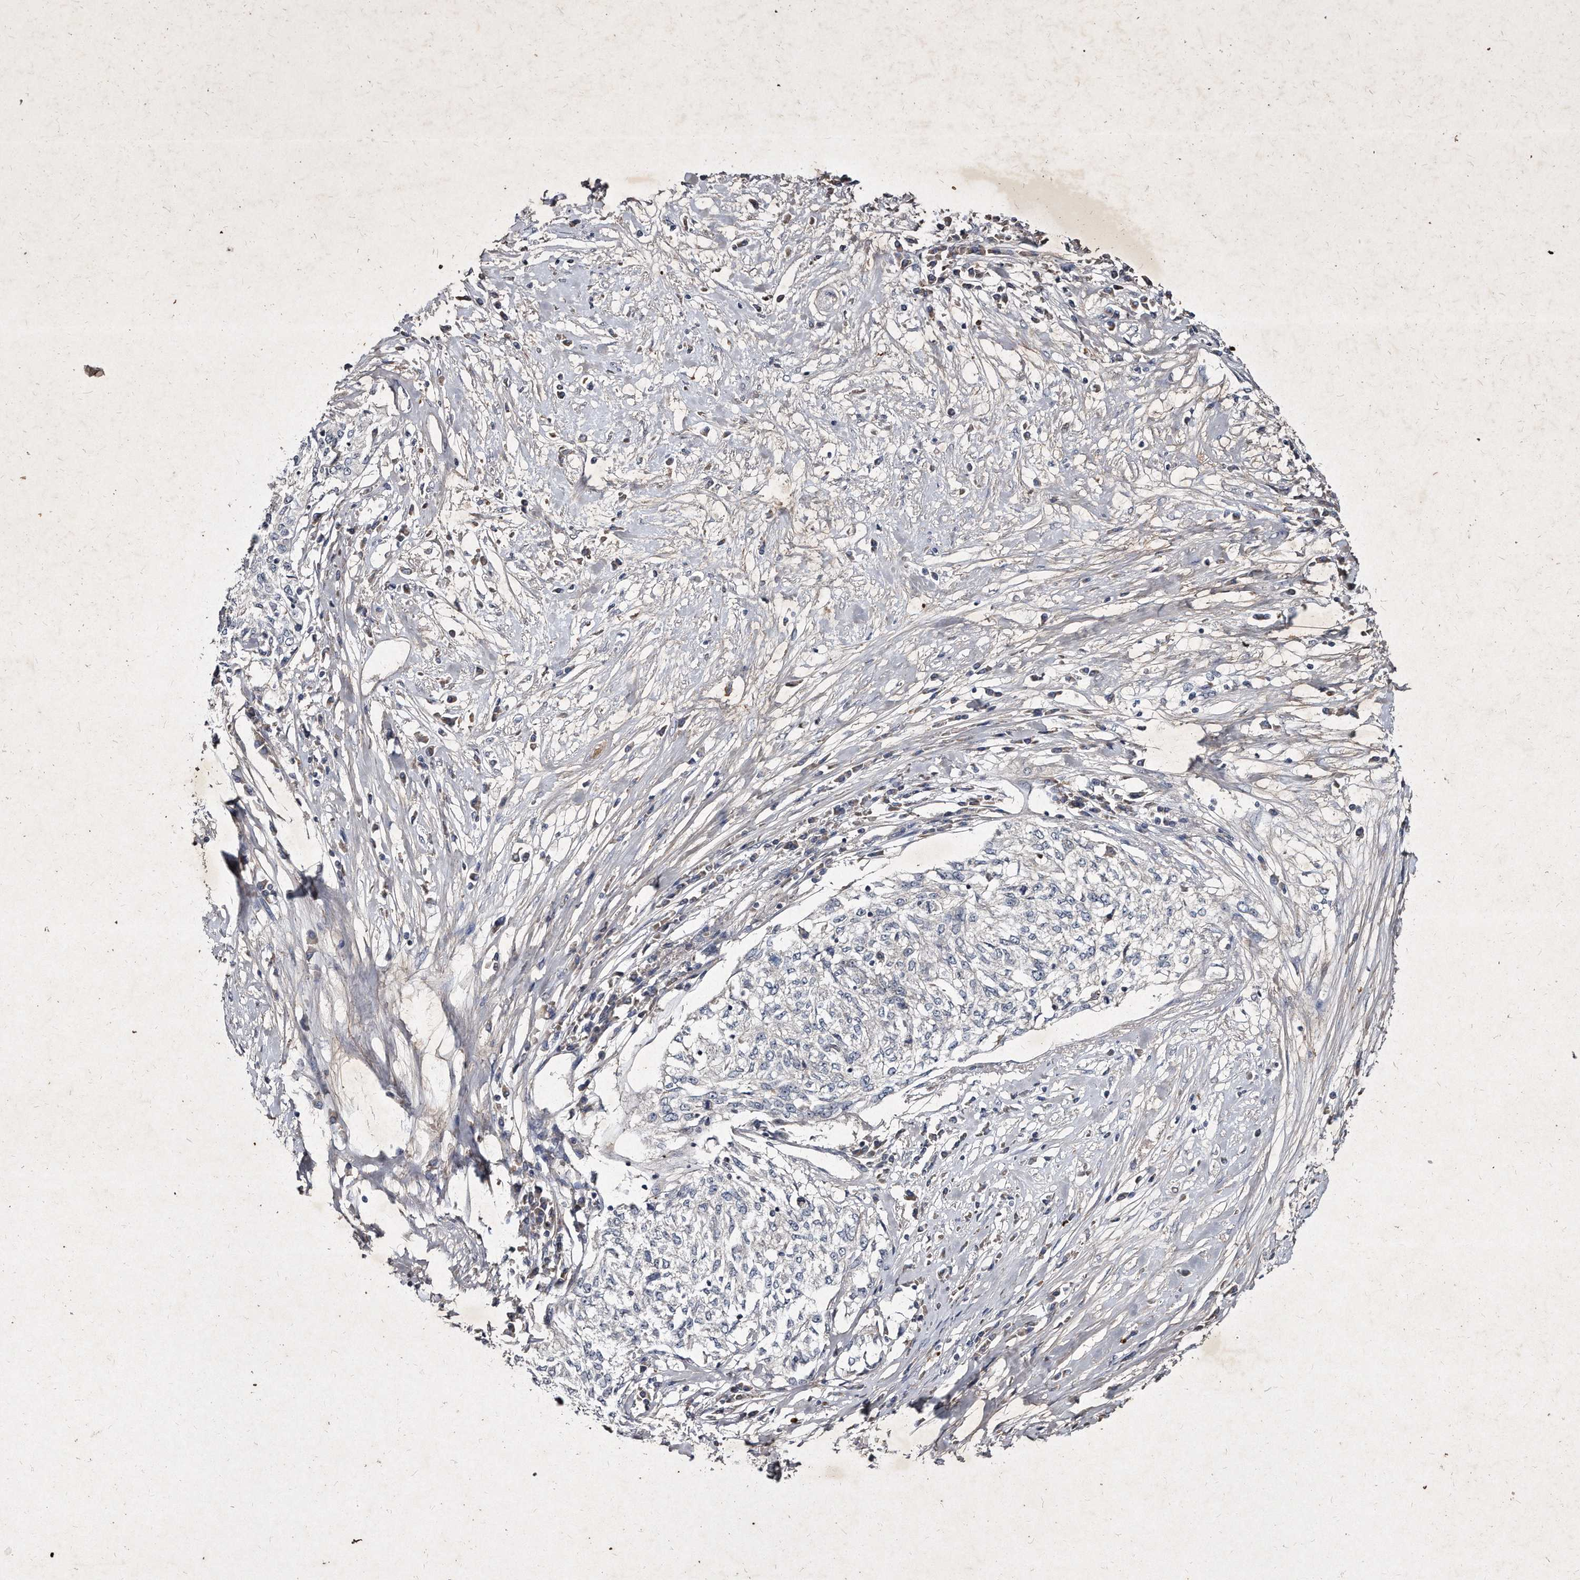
{"staining": {"intensity": "negative", "quantity": "none", "location": "none"}, "tissue": "cervical cancer", "cell_type": "Tumor cells", "image_type": "cancer", "snomed": [{"axis": "morphology", "description": "Squamous cell carcinoma, NOS"}, {"axis": "topography", "description": "Cervix"}], "caption": "Immunohistochemistry (IHC) image of human cervical cancer (squamous cell carcinoma) stained for a protein (brown), which displays no staining in tumor cells.", "gene": "KLHDC3", "patient": {"sex": "female", "age": 57}}